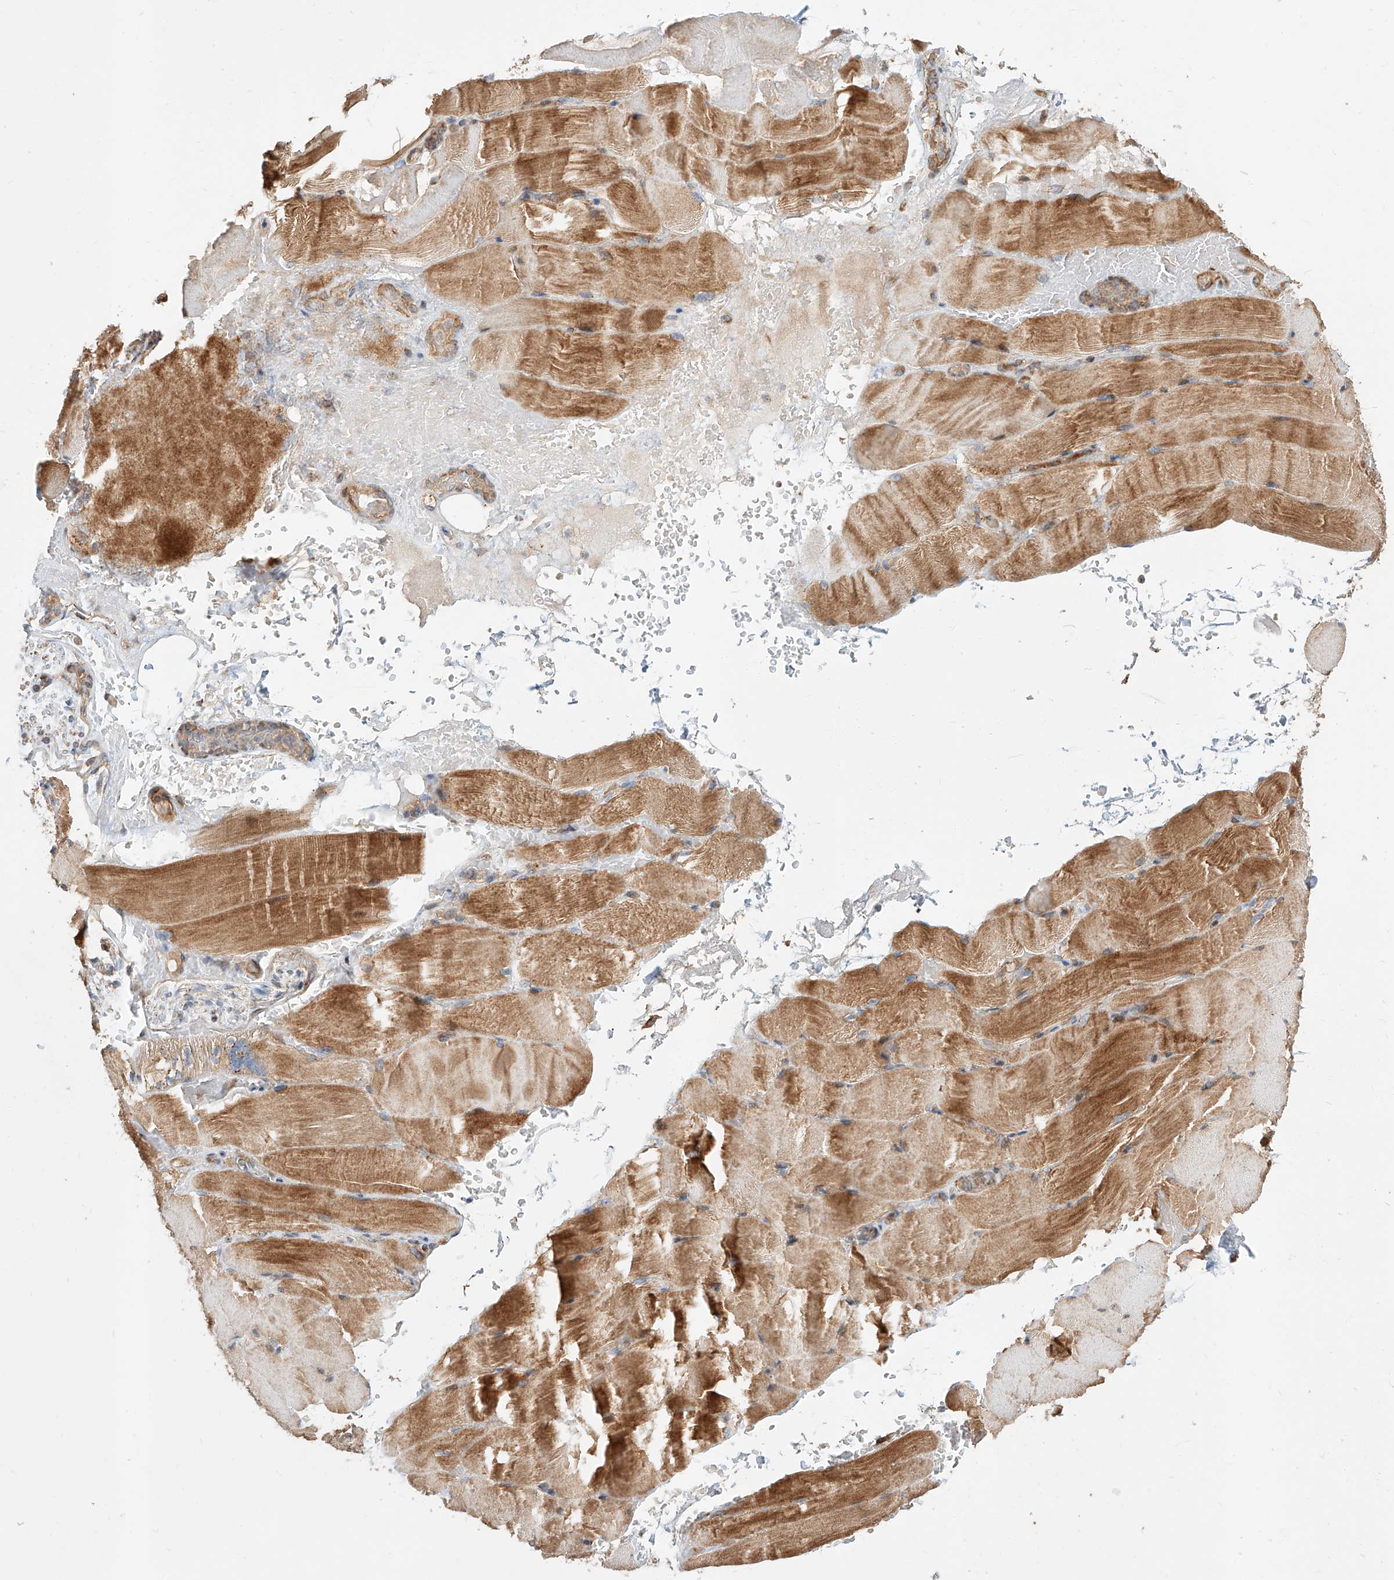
{"staining": {"intensity": "moderate", "quantity": ">75%", "location": "cytoplasmic/membranous"}, "tissue": "skeletal muscle", "cell_type": "Myocytes", "image_type": "normal", "snomed": [{"axis": "morphology", "description": "Normal tissue, NOS"}, {"axis": "topography", "description": "Skeletal muscle"}, {"axis": "topography", "description": "Parathyroid gland"}], "caption": "This is a histology image of immunohistochemistry (IHC) staining of benign skeletal muscle, which shows moderate expression in the cytoplasmic/membranous of myocytes.", "gene": "DIRAS3", "patient": {"sex": "female", "age": 37}}